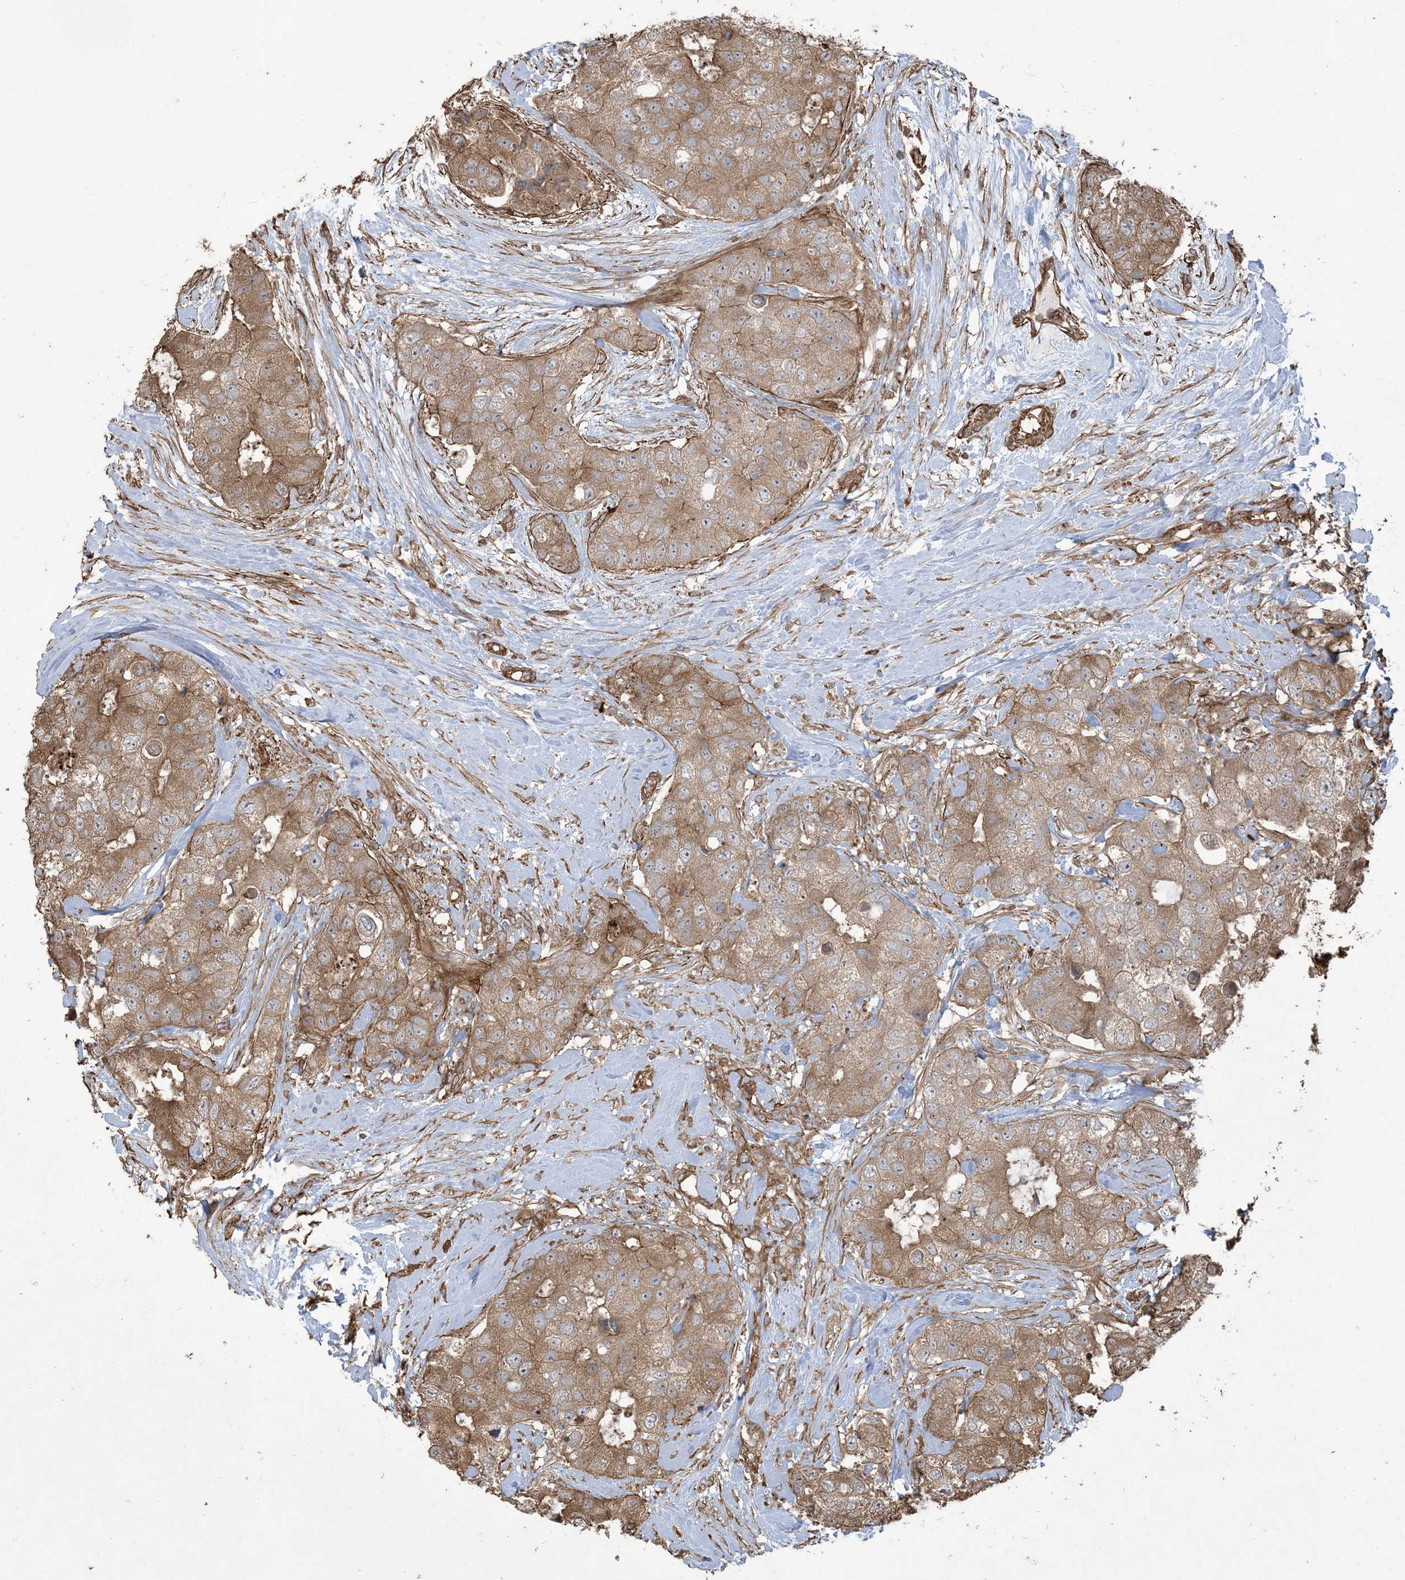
{"staining": {"intensity": "moderate", "quantity": ">75%", "location": "cytoplasmic/membranous"}, "tissue": "breast cancer", "cell_type": "Tumor cells", "image_type": "cancer", "snomed": [{"axis": "morphology", "description": "Duct carcinoma"}, {"axis": "topography", "description": "Breast"}], "caption": "Moderate cytoplasmic/membranous staining for a protein is identified in about >75% of tumor cells of intraductal carcinoma (breast) using immunohistochemistry (IHC).", "gene": "KLHL18", "patient": {"sex": "female", "age": 62}}